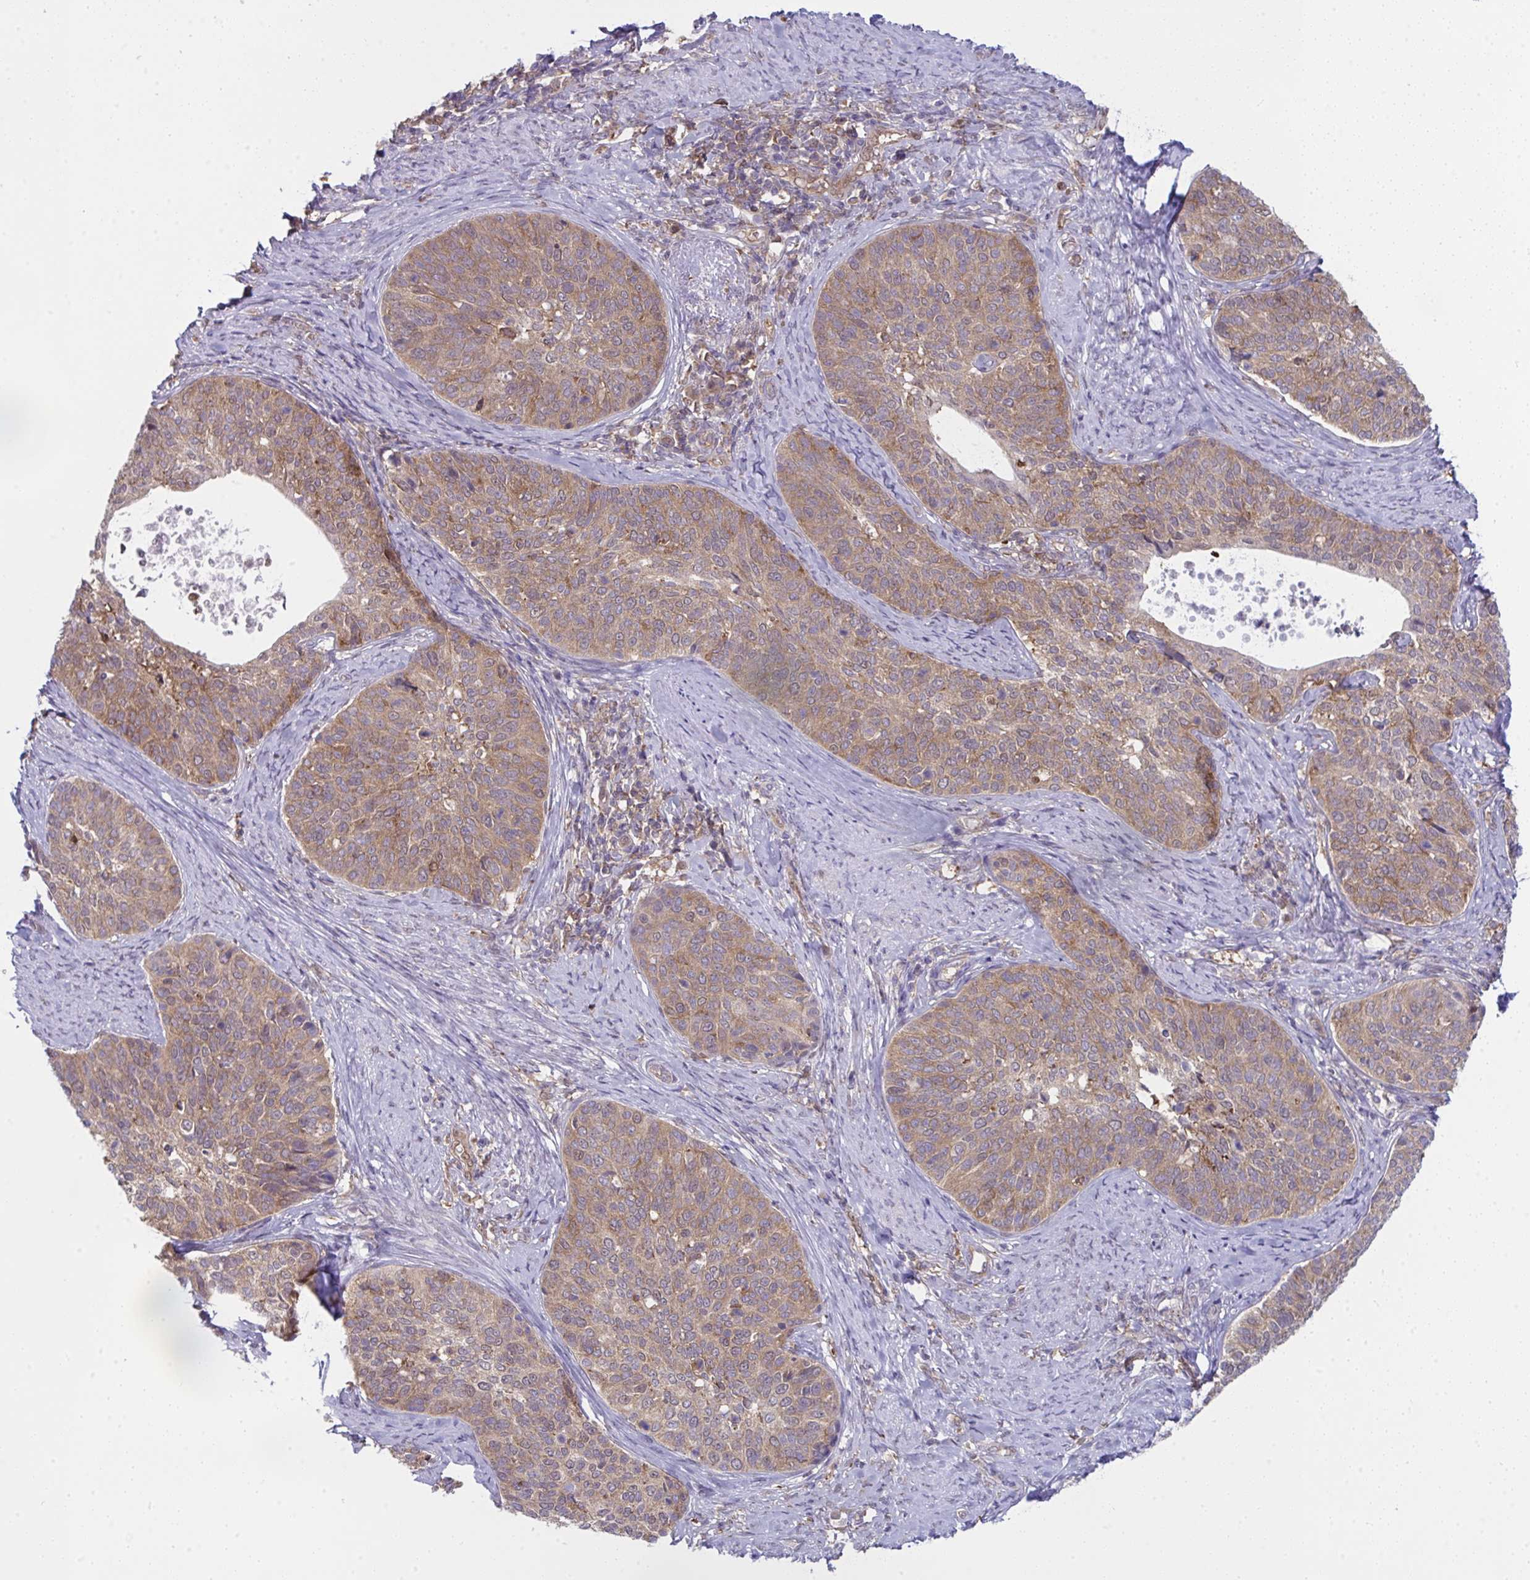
{"staining": {"intensity": "moderate", "quantity": "25%-75%", "location": "cytoplasmic/membranous"}, "tissue": "cervical cancer", "cell_type": "Tumor cells", "image_type": "cancer", "snomed": [{"axis": "morphology", "description": "Squamous cell carcinoma, NOS"}, {"axis": "topography", "description": "Cervix"}], "caption": "Protein expression analysis of cervical squamous cell carcinoma displays moderate cytoplasmic/membranous expression in approximately 25%-75% of tumor cells. (brown staining indicates protein expression, while blue staining denotes nuclei).", "gene": "ALDH16A1", "patient": {"sex": "female", "age": 69}}